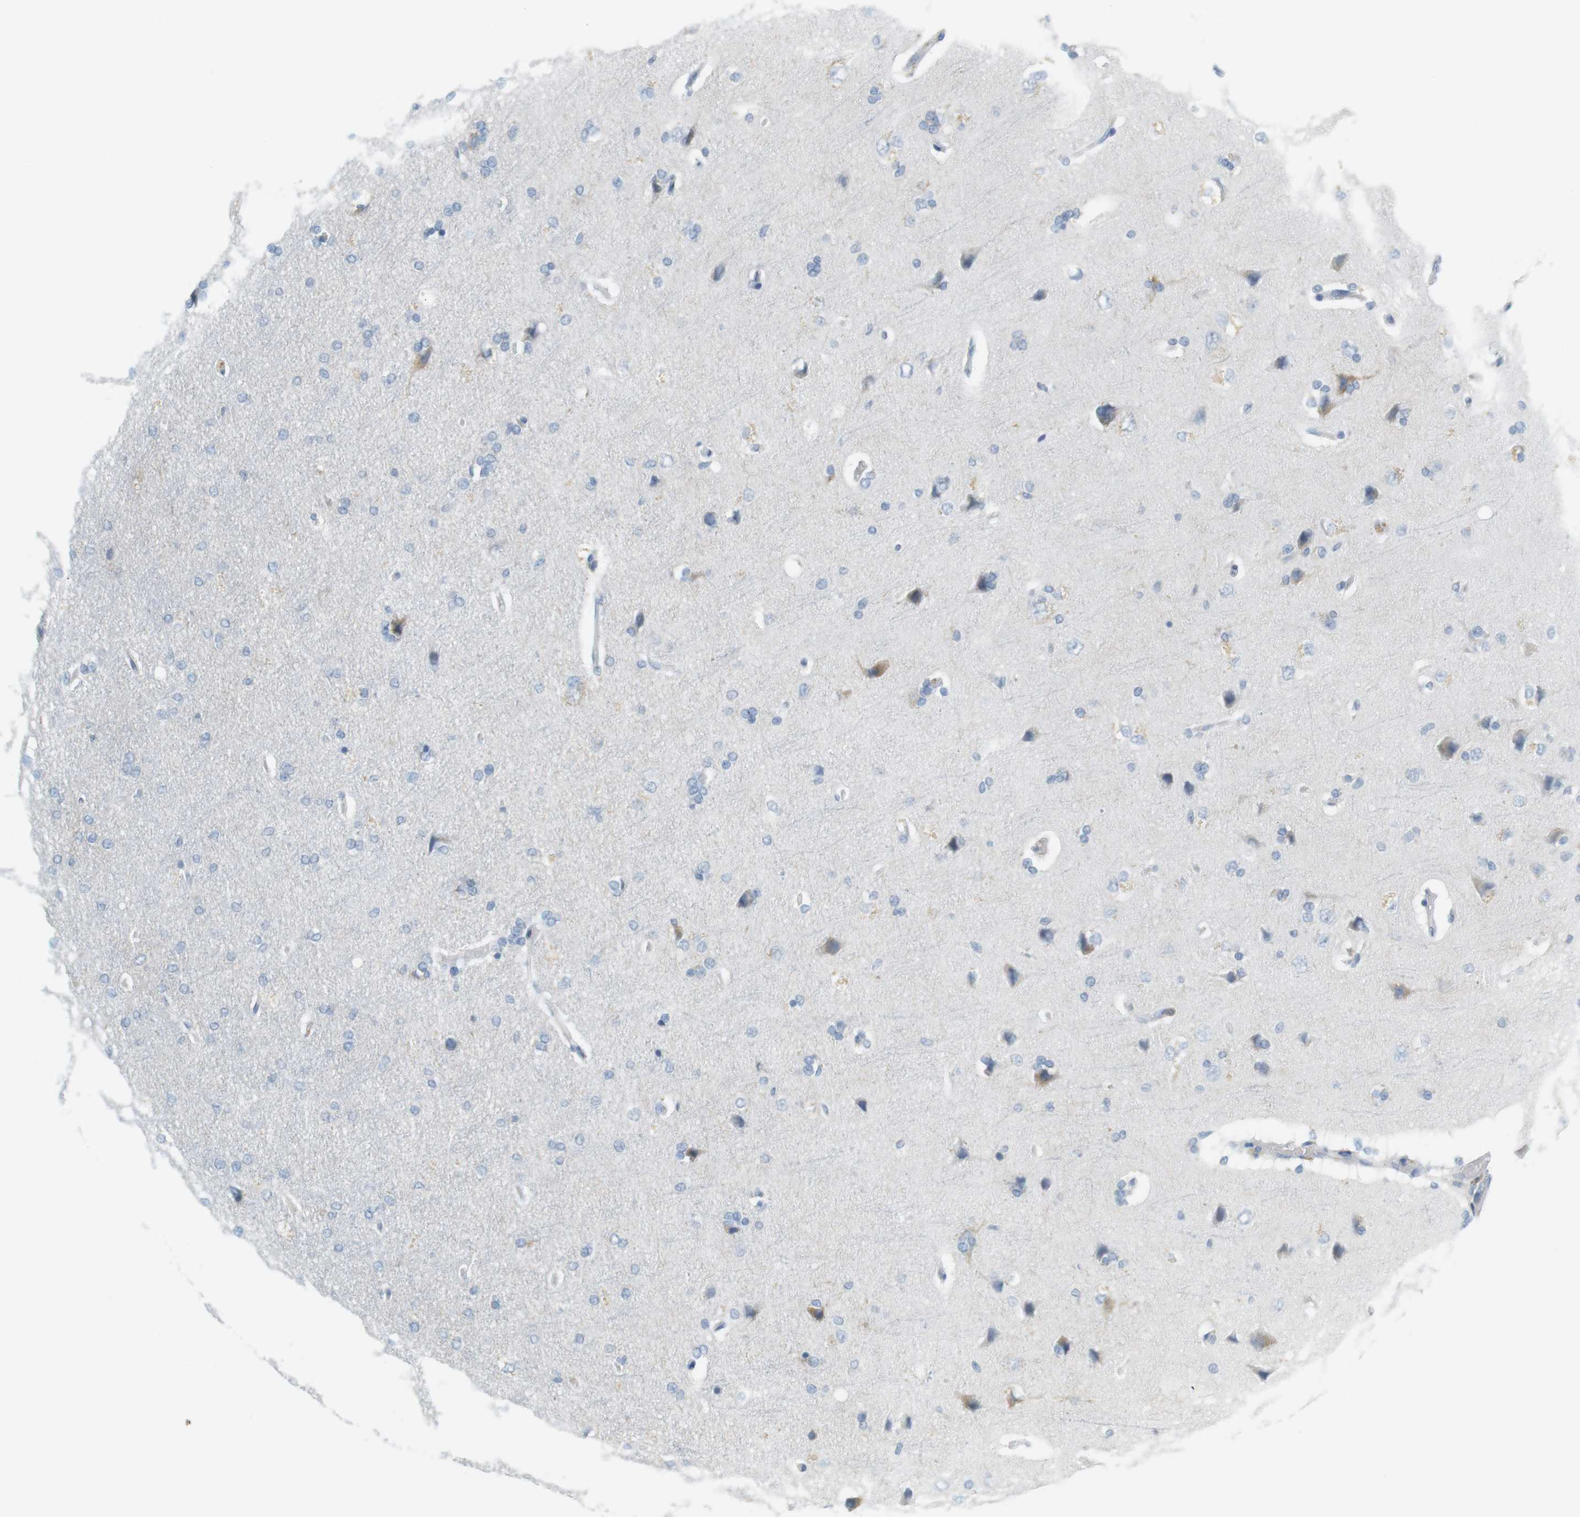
{"staining": {"intensity": "negative", "quantity": "none", "location": "none"}, "tissue": "cerebral cortex", "cell_type": "Endothelial cells", "image_type": "normal", "snomed": [{"axis": "morphology", "description": "Normal tissue, NOS"}, {"axis": "topography", "description": "Cerebral cortex"}], "caption": "IHC of normal human cerebral cortex exhibits no positivity in endothelial cells.", "gene": "F2R", "patient": {"sex": "male", "age": 62}}